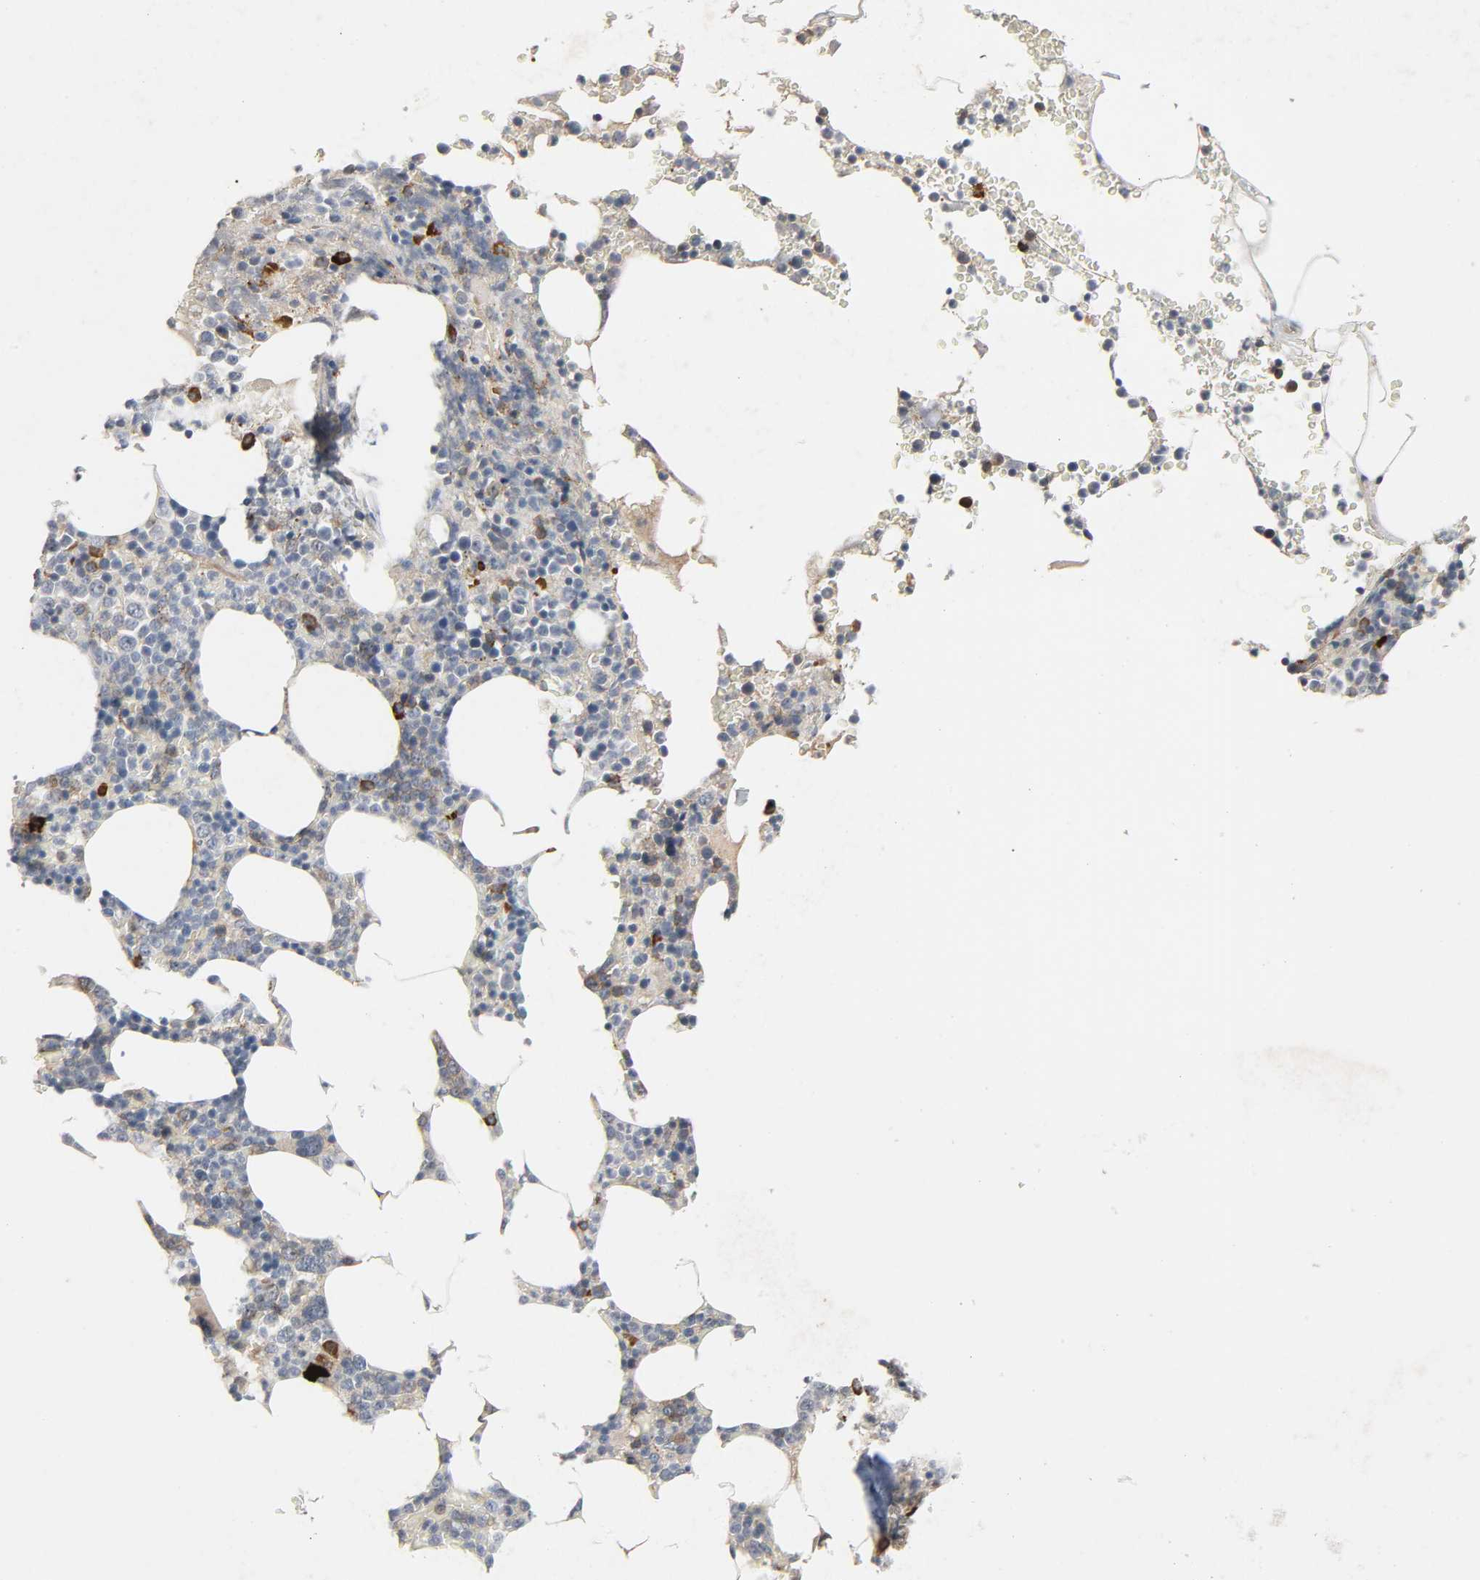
{"staining": {"intensity": "moderate", "quantity": "25%-75%", "location": "cytoplasmic/membranous"}, "tissue": "bone marrow", "cell_type": "Hematopoietic cells", "image_type": "normal", "snomed": [{"axis": "morphology", "description": "Normal tissue, NOS"}, {"axis": "topography", "description": "Bone marrow"}], "caption": "DAB (3,3'-diaminobenzidine) immunohistochemical staining of benign human bone marrow exhibits moderate cytoplasmic/membranous protein expression in about 25%-75% of hematopoietic cells.", "gene": "CD4", "patient": {"sex": "female", "age": 66}}